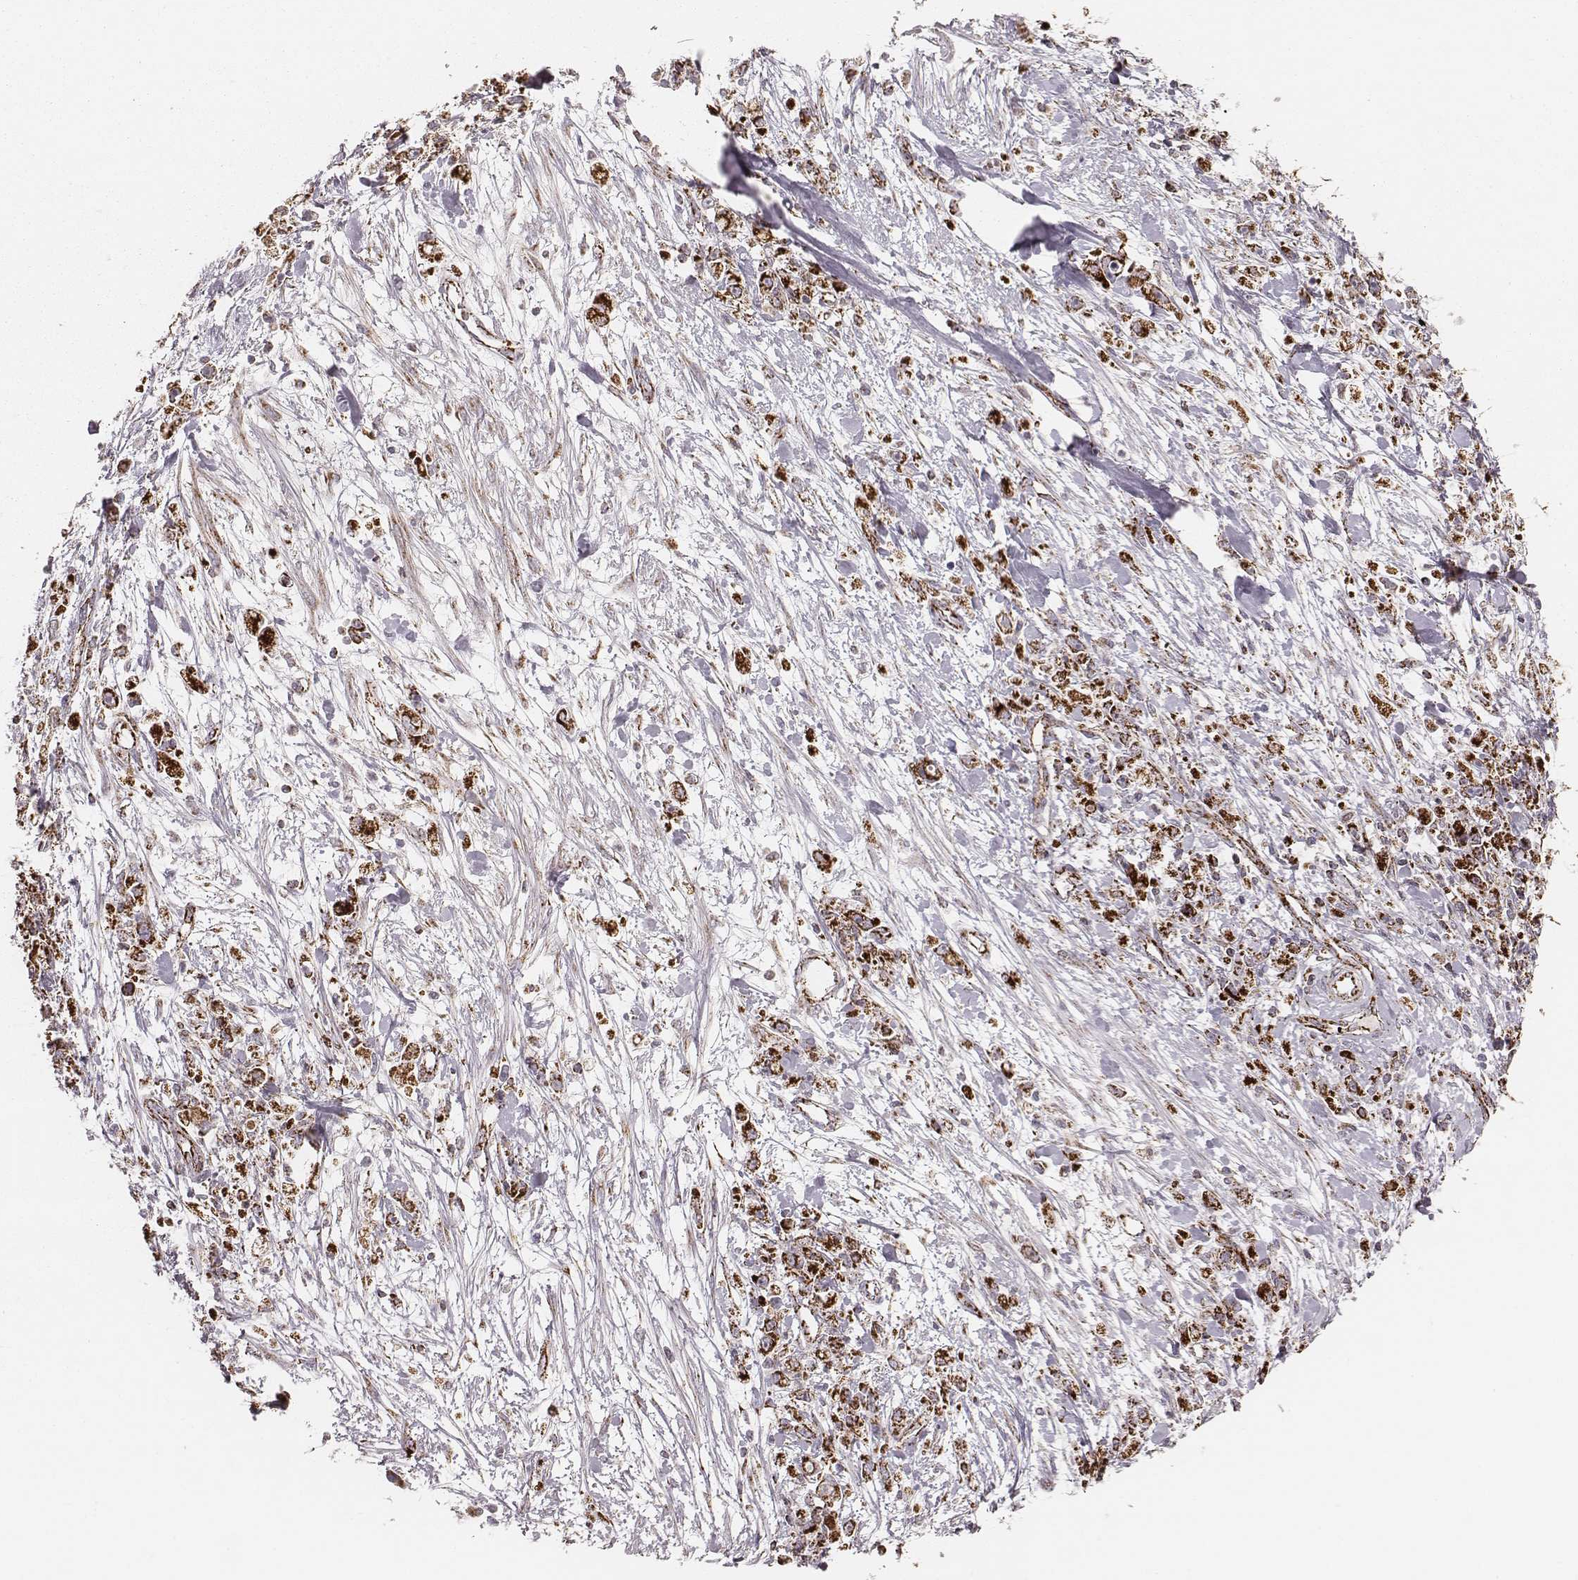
{"staining": {"intensity": "strong", "quantity": ">75%", "location": "cytoplasmic/membranous"}, "tissue": "stomach cancer", "cell_type": "Tumor cells", "image_type": "cancer", "snomed": [{"axis": "morphology", "description": "Adenocarcinoma, NOS"}, {"axis": "topography", "description": "Stomach"}], "caption": "Protein analysis of stomach cancer tissue reveals strong cytoplasmic/membranous positivity in approximately >75% of tumor cells.", "gene": "TUFM", "patient": {"sex": "female", "age": 59}}